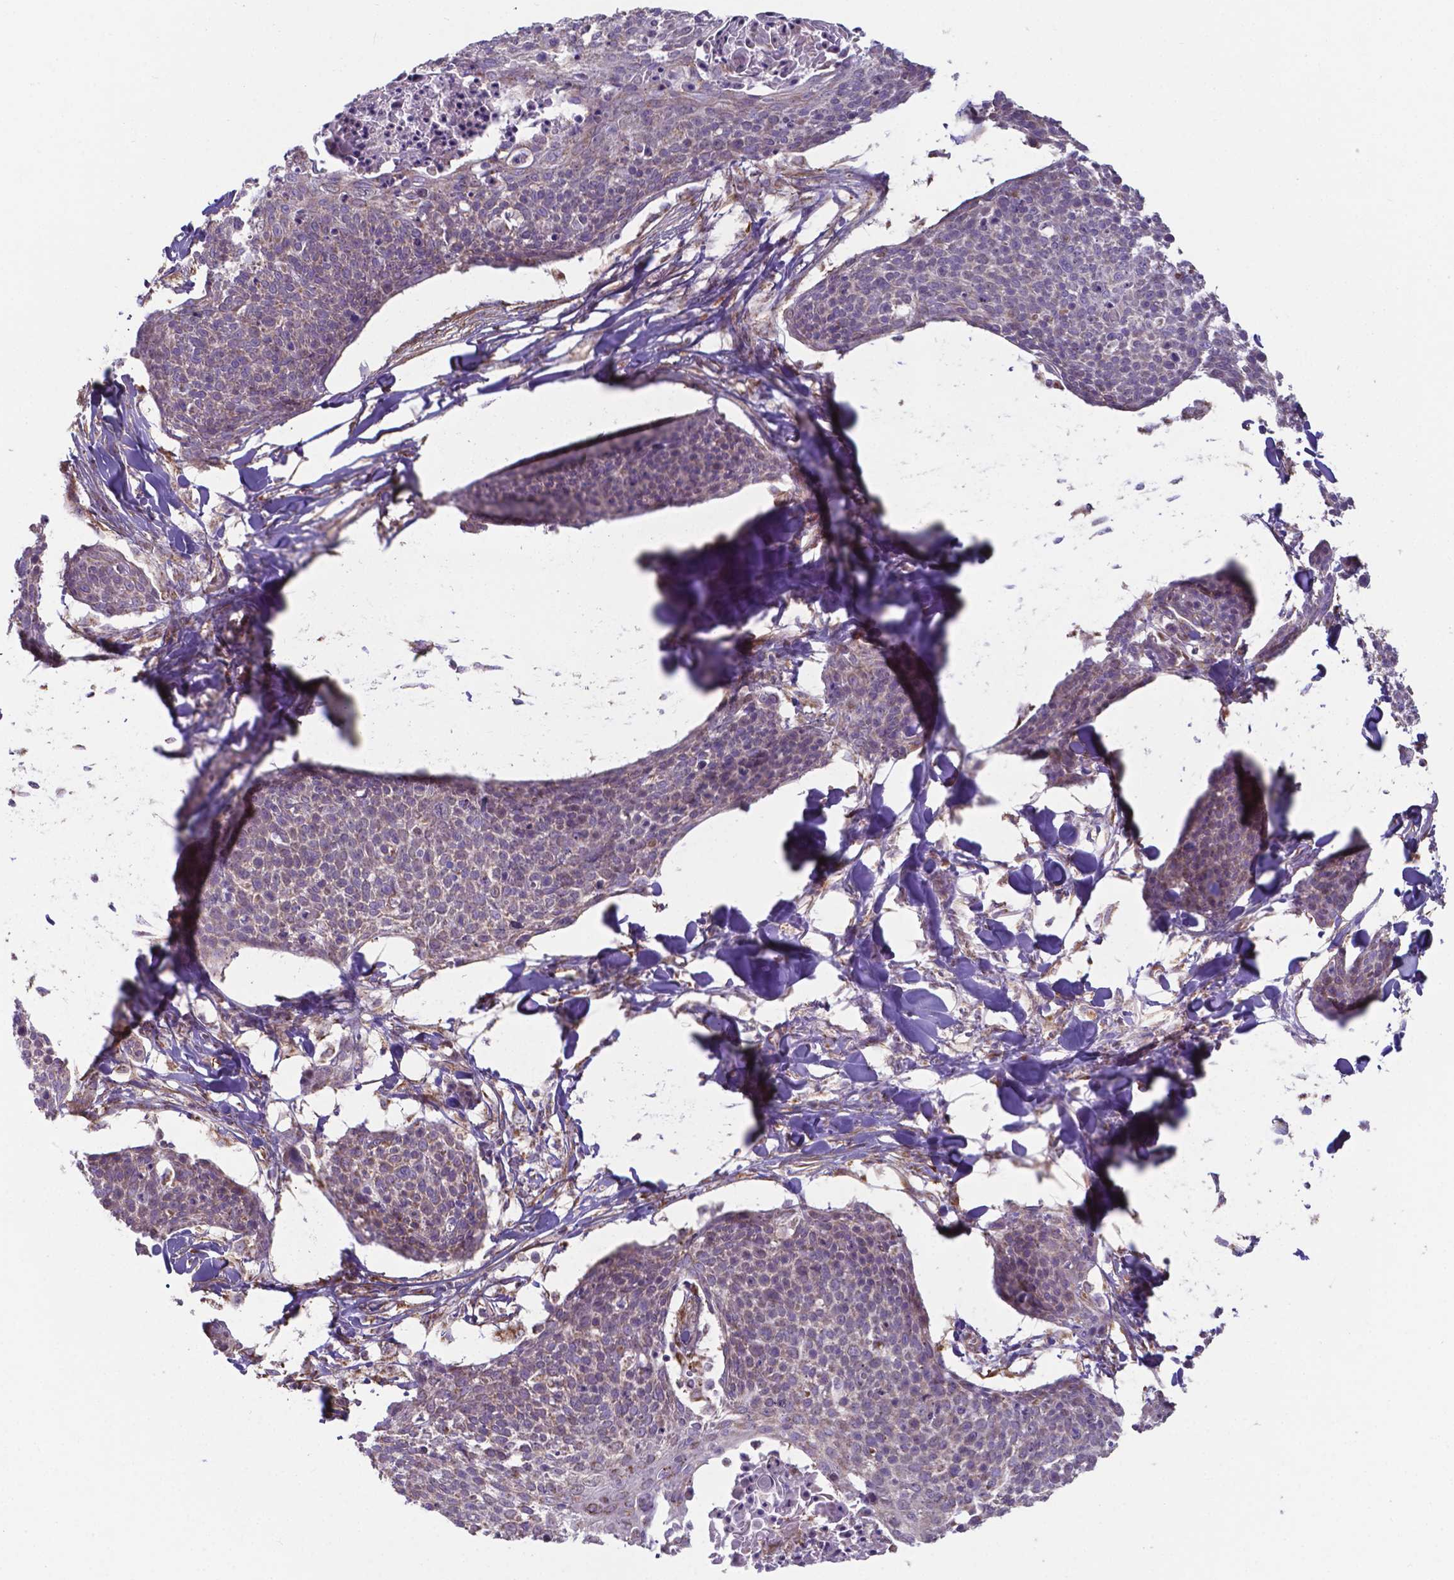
{"staining": {"intensity": "weak", "quantity": "<25%", "location": "cytoplasmic/membranous"}, "tissue": "skin cancer", "cell_type": "Tumor cells", "image_type": "cancer", "snomed": [{"axis": "morphology", "description": "Squamous cell carcinoma, NOS"}, {"axis": "topography", "description": "Skin"}, {"axis": "topography", "description": "Vulva"}], "caption": "Human squamous cell carcinoma (skin) stained for a protein using immunohistochemistry (IHC) shows no expression in tumor cells.", "gene": "FAM114A1", "patient": {"sex": "female", "age": 75}}